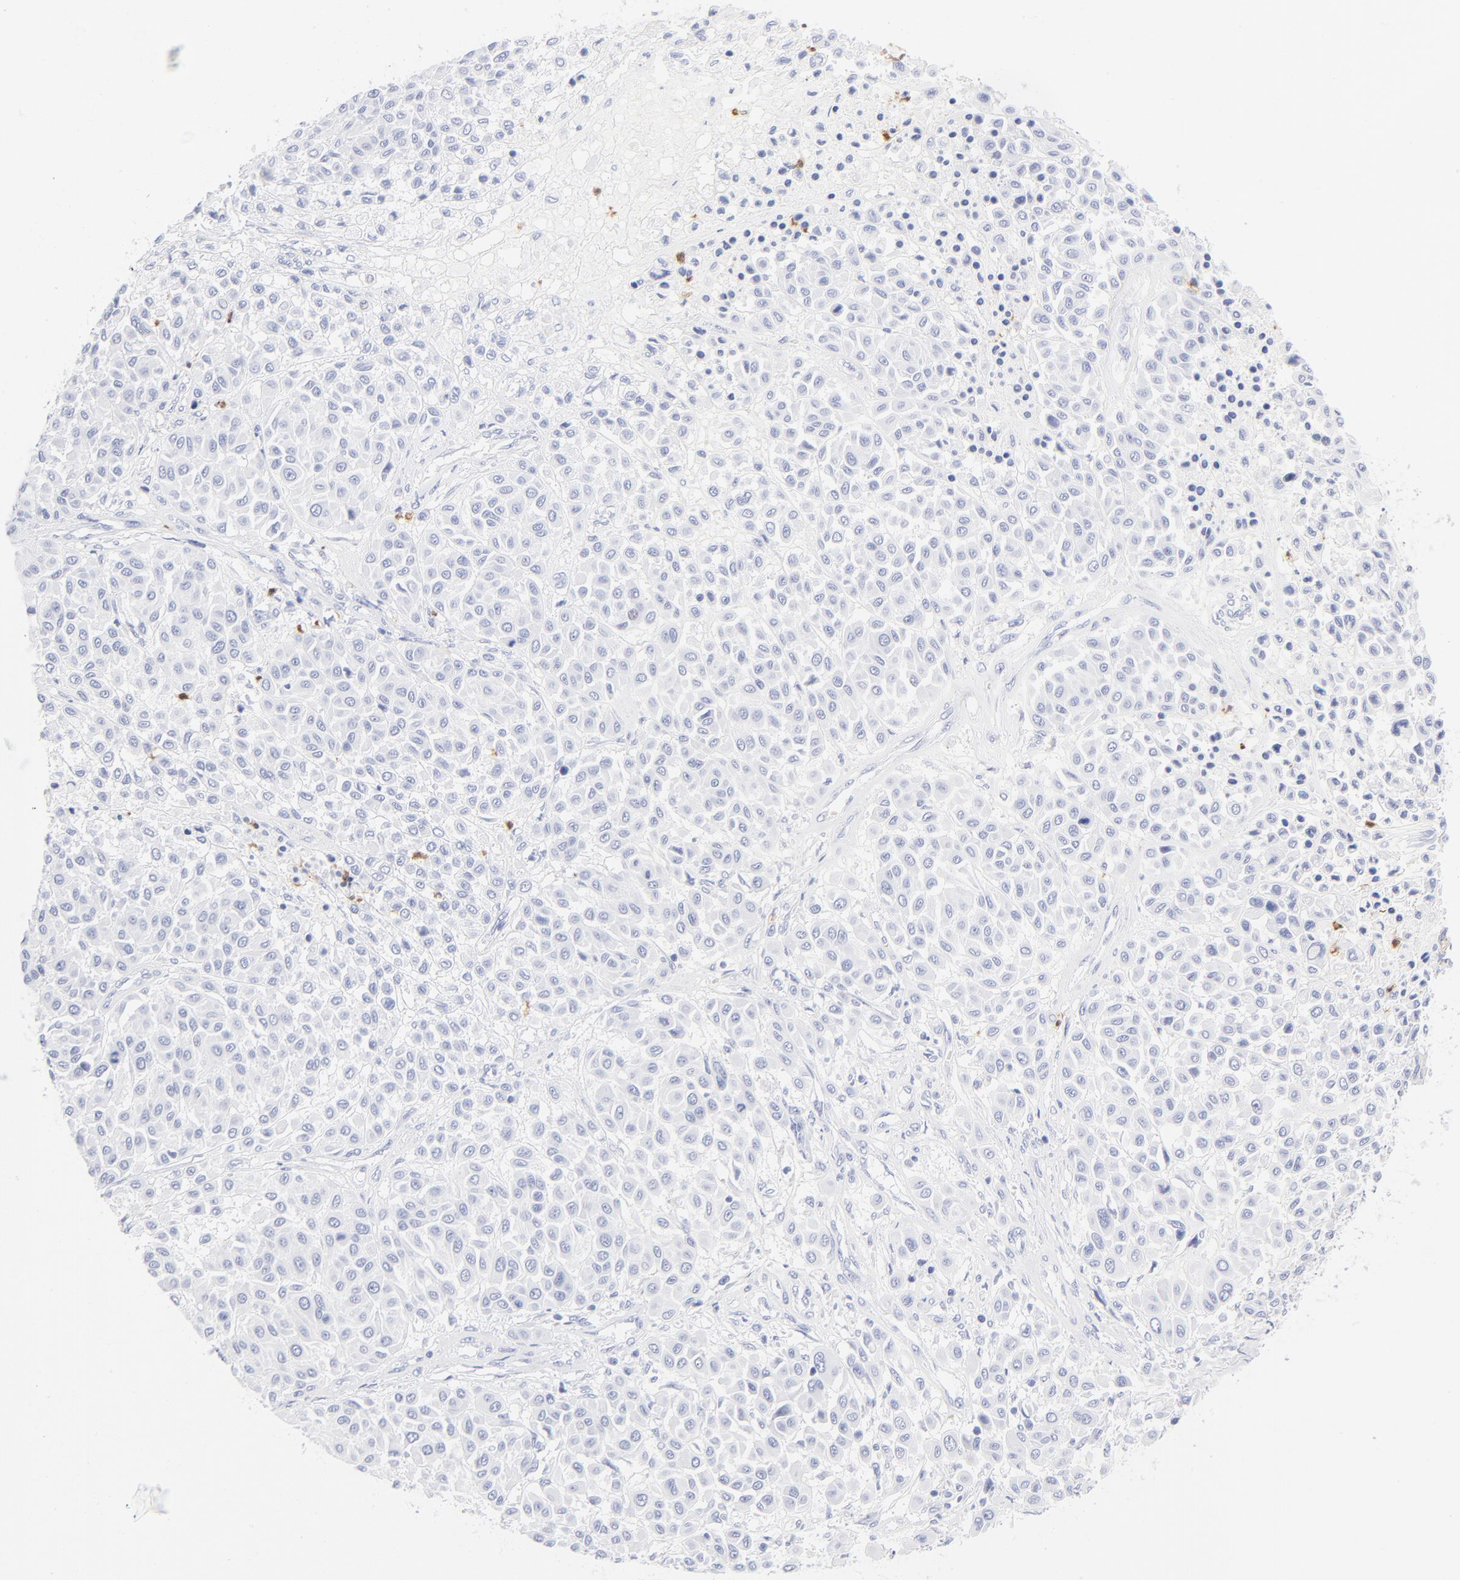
{"staining": {"intensity": "negative", "quantity": "none", "location": "none"}, "tissue": "melanoma", "cell_type": "Tumor cells", "image_type": "cancer", "snomed": [{"axis": "morphology", "description": "Malignant melanoma, Metastatic site"}, {"axis": "topography", "description": "Soft tissue"}], "caption": "This image is of malignant melanoma (metastatic site) stained with immunohistochemistry to label a protein in brown with the nuclei are counter-stained blue. There is no staining in tumor cells. (Immunohistochemistry, brightfield microscopy, high magnification).", "gene": "ARG1", "patient": {"sex": "male", "age": 41}}